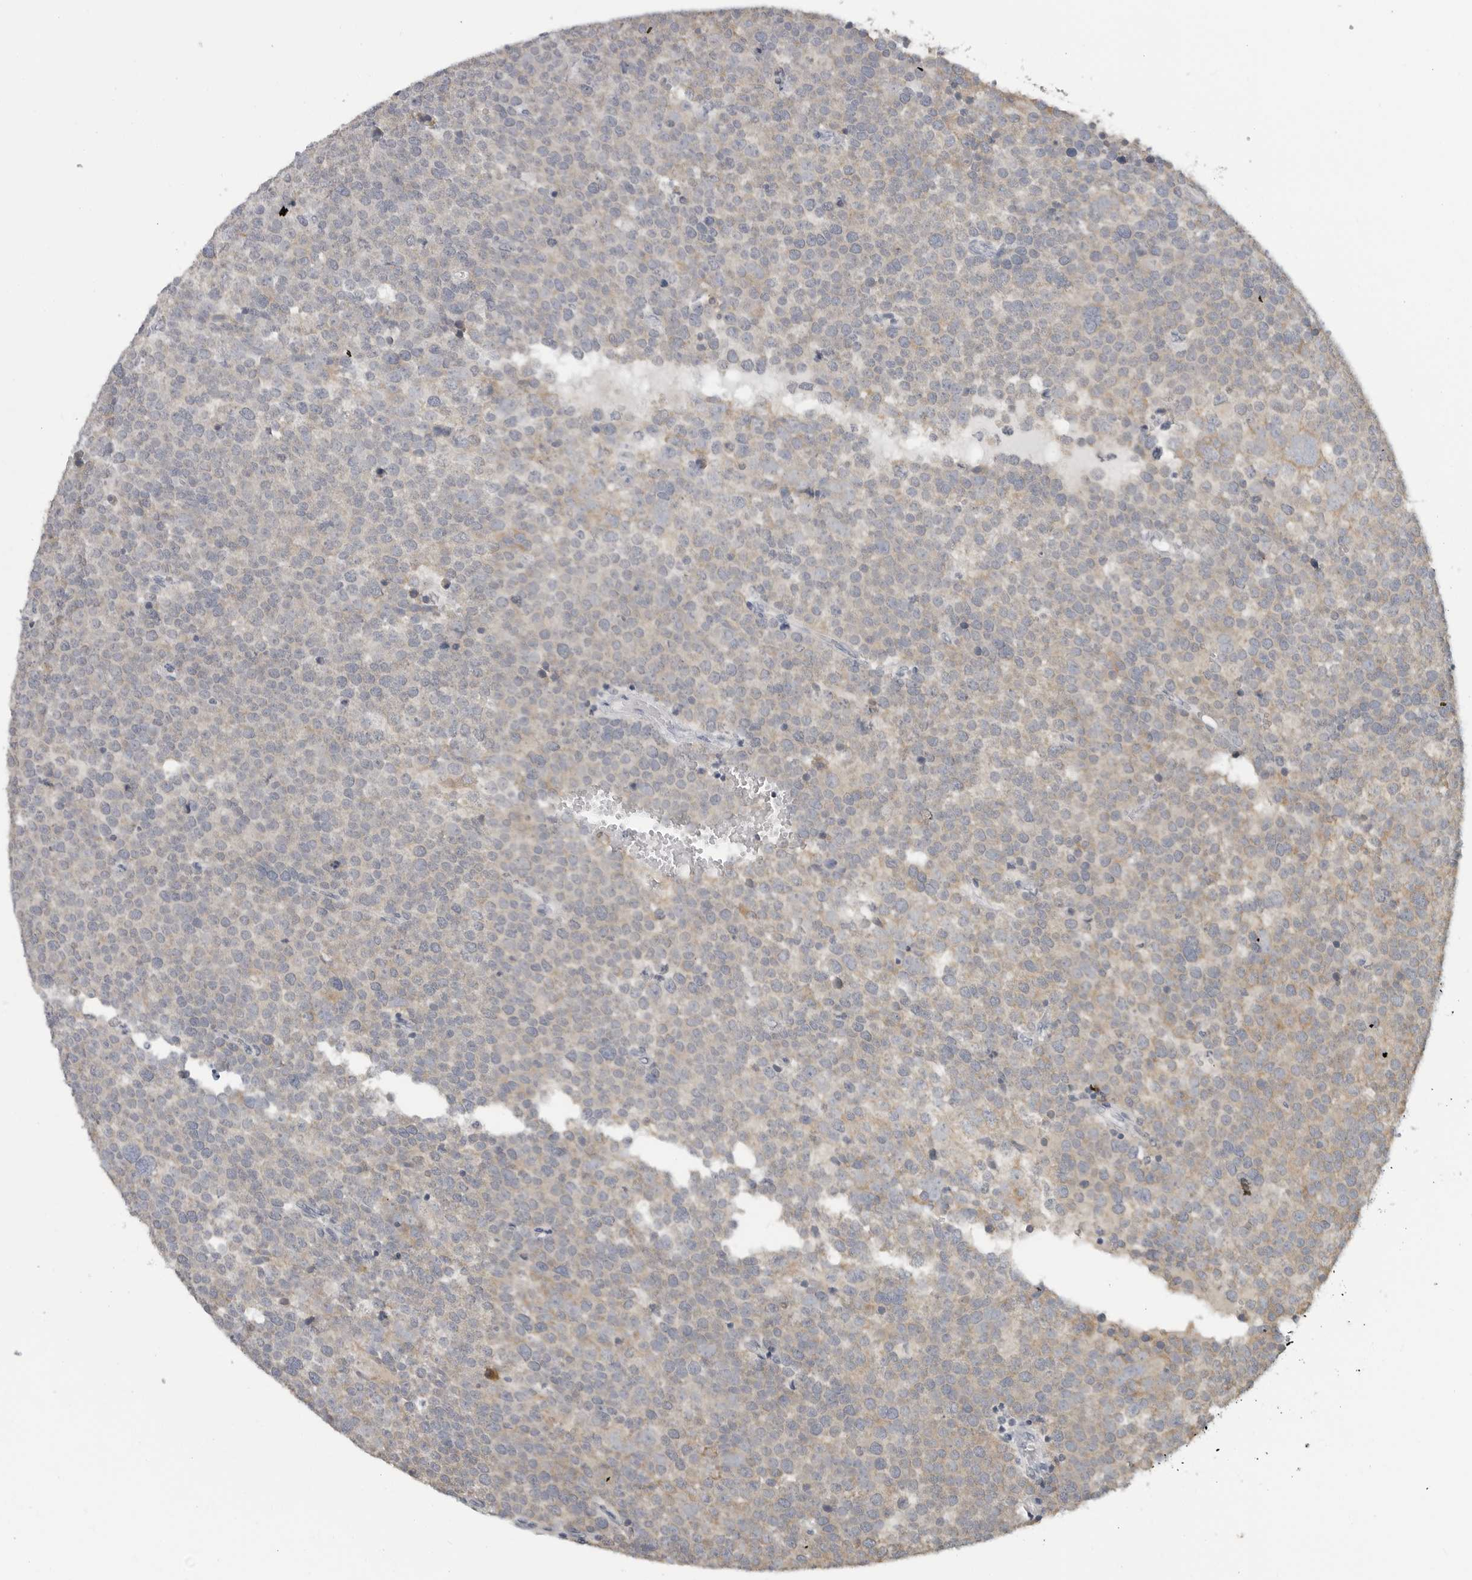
{"staining": {"intensity": "weak", "quantity": ">75%", "location": "cytoplasmic/membranous"}, "tissue": "testis cancer", "cell_type": "Tumor cells", "image_type": "cancer", "snomed": [{"axis": "morphology", "description": "Seminoma, NOS"}, {"axis": "topography", "description": "Testis"}], "caption": "Testis seminoma stained with a protein marker reveals weak staining in tumor cells.", "gene": "IL12RB2", "patient": {"sex": "male", "age": 71}}